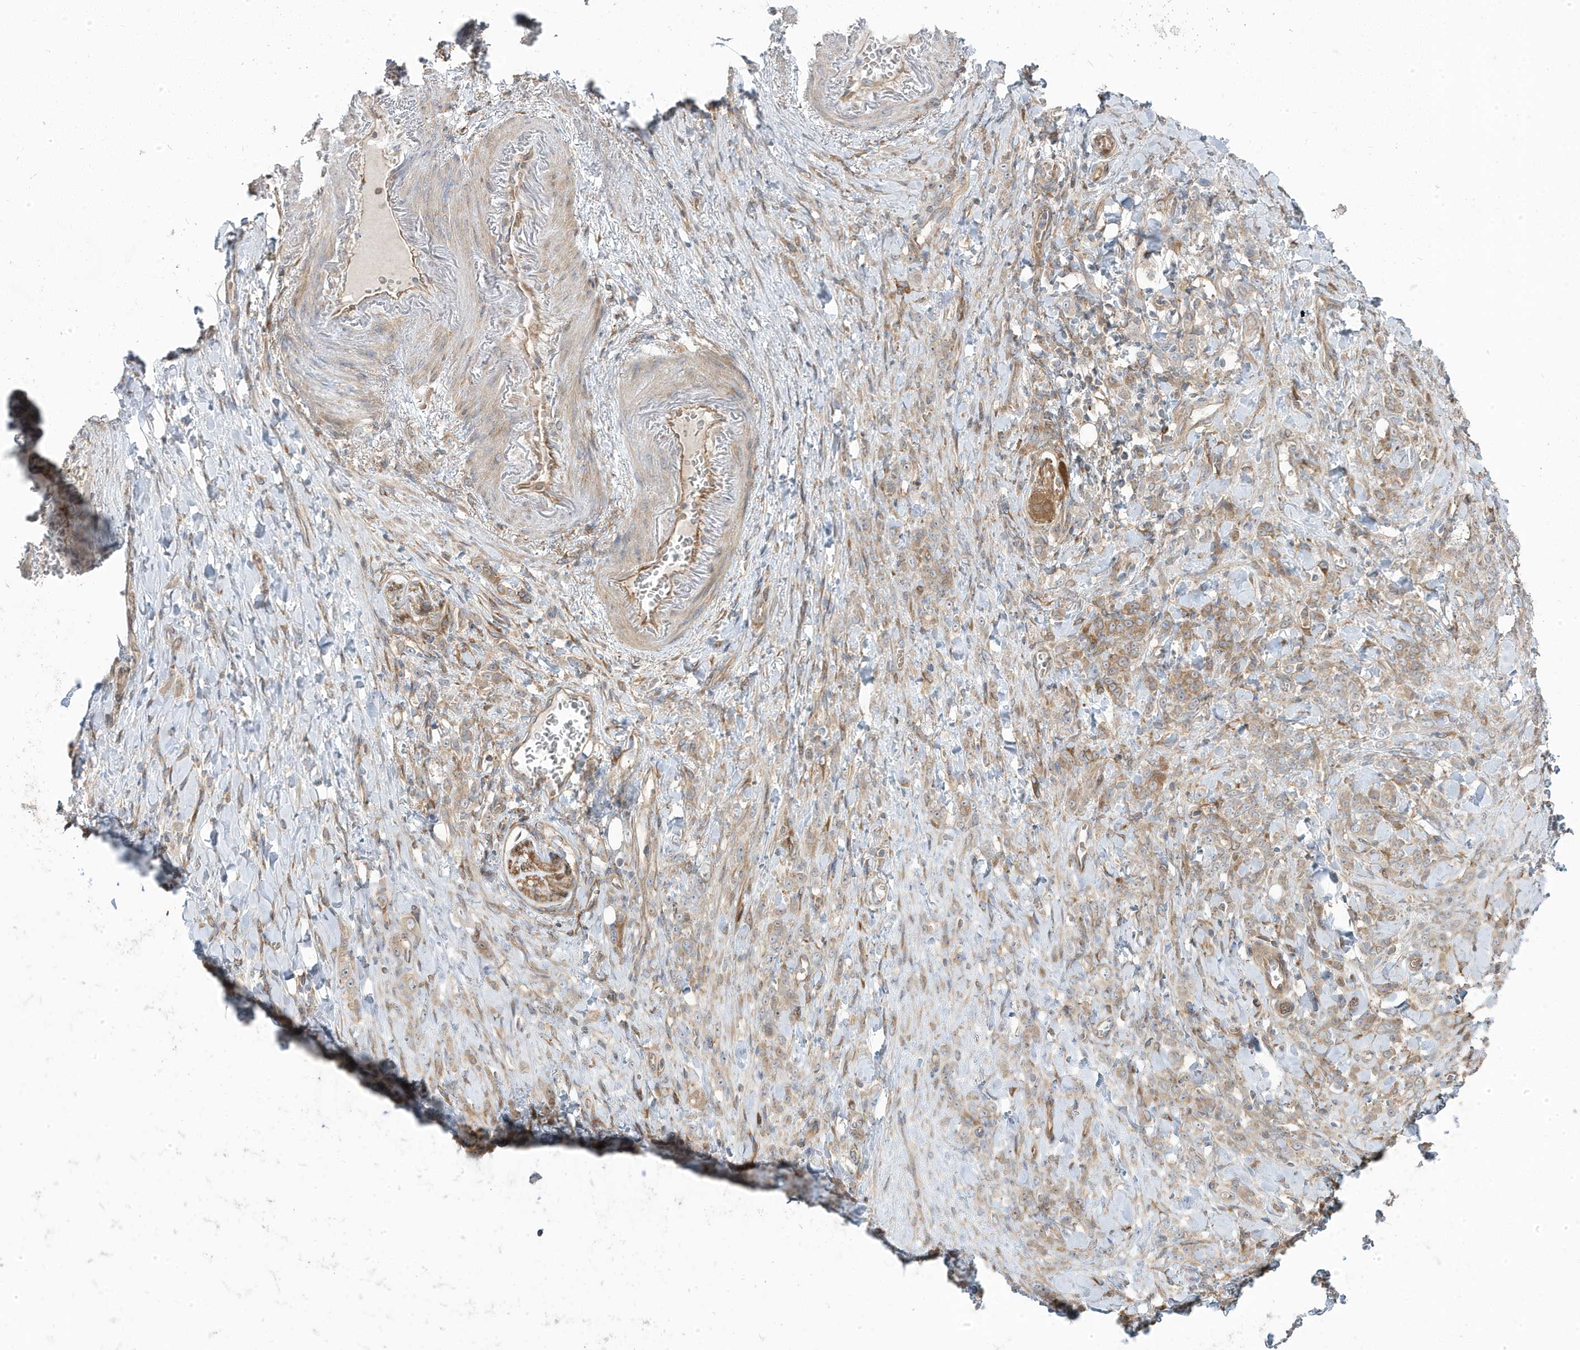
{"staining": {"intensity": "moderate", "quantity": "25%-75%", "location": "cytoplasmic/membranous"}, "tissue": "stomach cancer", "cell_type": "Tumor cells", "image_type": "cancer", "snomed": [{"axis": "morphology", "description": "Normal tissue, NOS"}, {"axis": "morphology", "description": "Adenocarcinoma, NOS"}, {"axis": "topography", "description": "Stomach"}], "caption": "Protein expression analysis of stomach cancer (adenocarcinoma) exhibits moderate cytoplasmic/membranous positivity in about 25%-75% of tumor cells.", "gene": "STAM", "patient": {"sex": "male", "age": 82}}